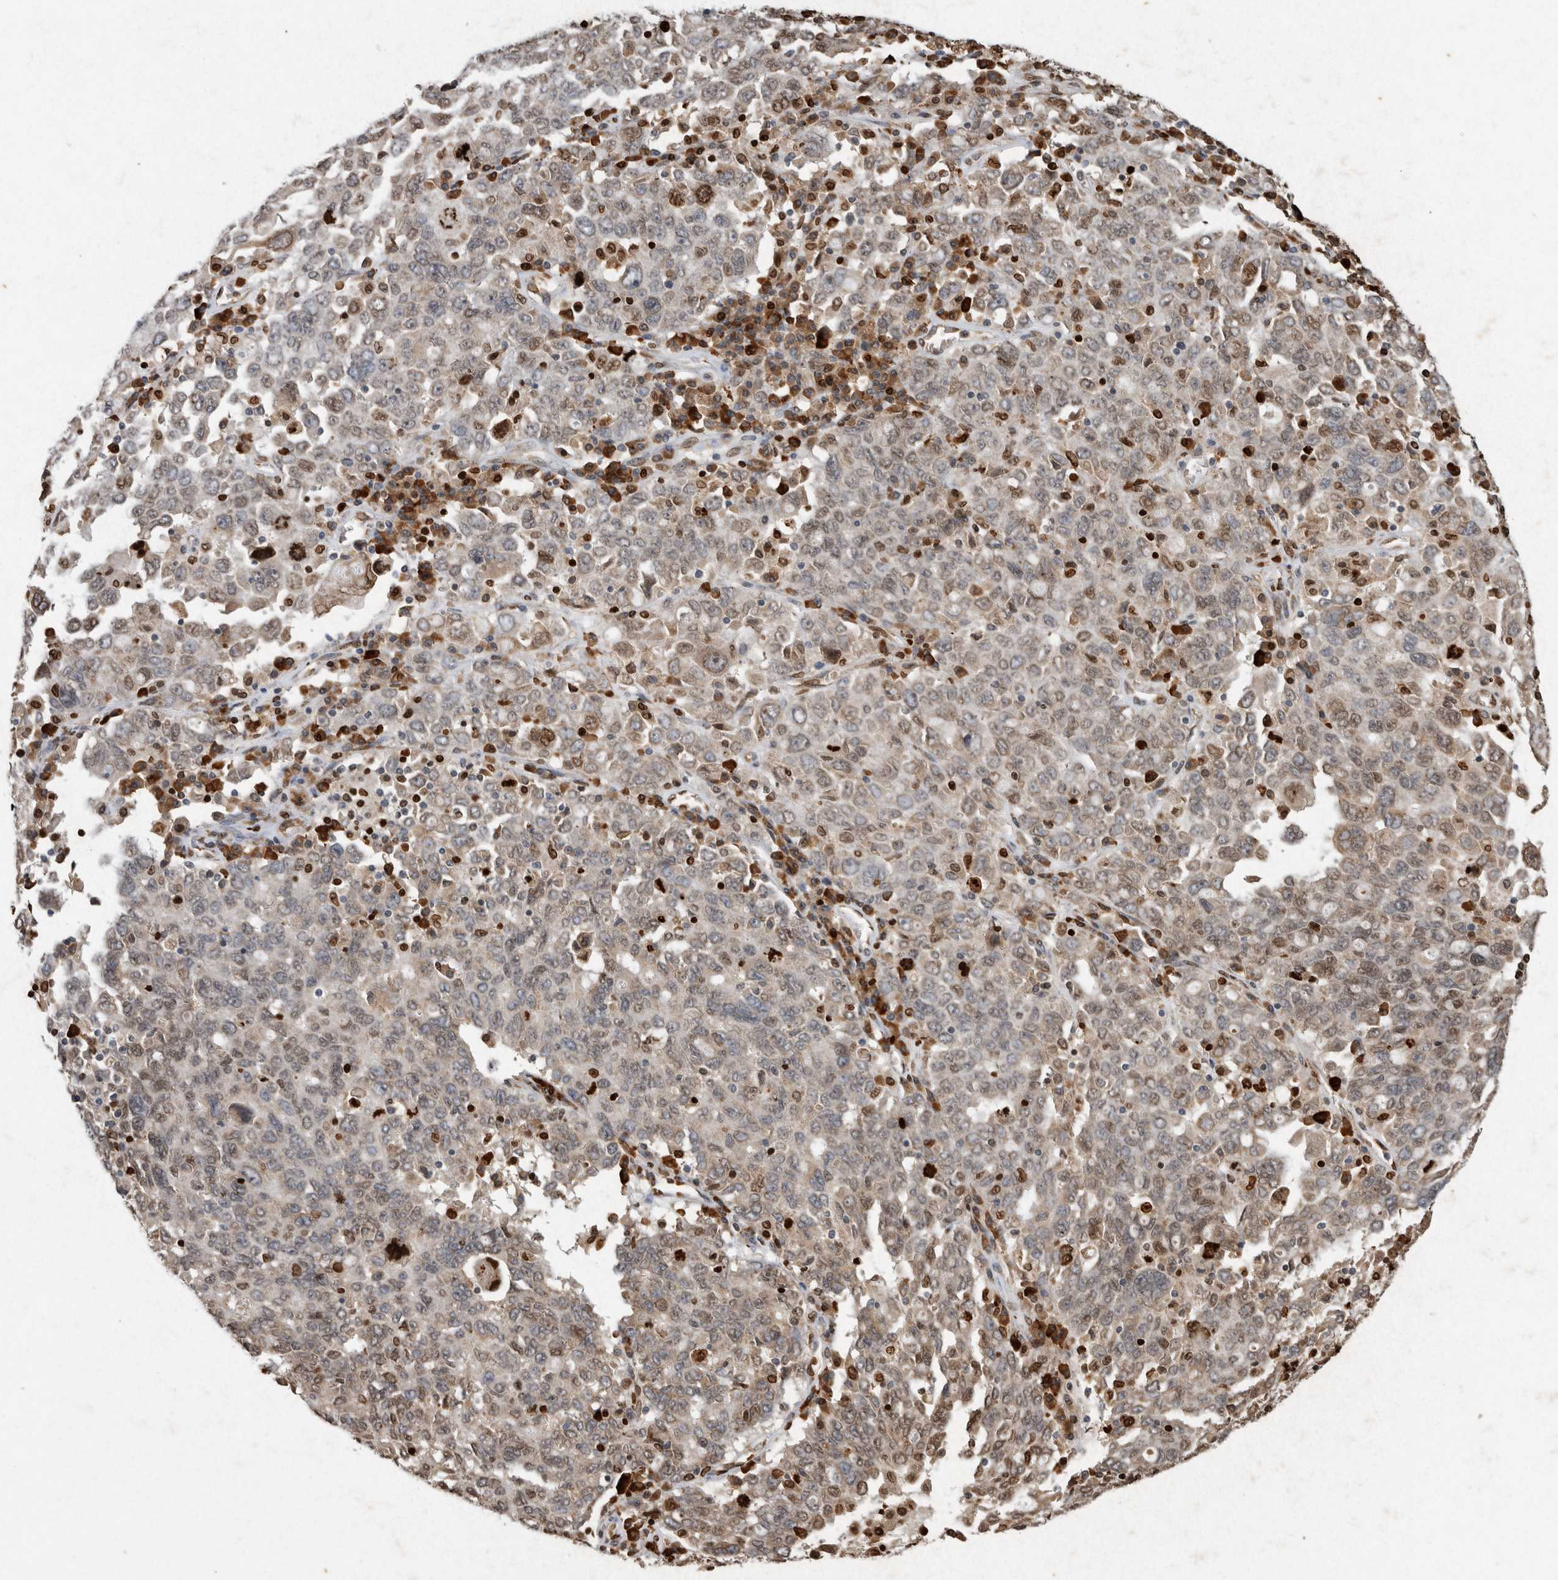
{"staining": {"intensity": "moderate", "quantity": "<25%", "location": "cytoplasmic/membranous,nuclear"}, "tissue": "ovarian cancer", "cell_type": "Tumor cells", "image_type": "cancer", "snomed": [{"axis": "morphology", "description": "Carcinoma, endometroid"}, {"axis": "topography", "description": "Ovary"}], "caption": "An IHC photomicrograph of tumor tissue is shown. Protein staining in brown shows moderate cytoplasmic/membranous and nuclear positivity in ovarian cancer within tumor cells.", "gene": "ADGRL3", "patient": {"sex": "female", "age": 62}}